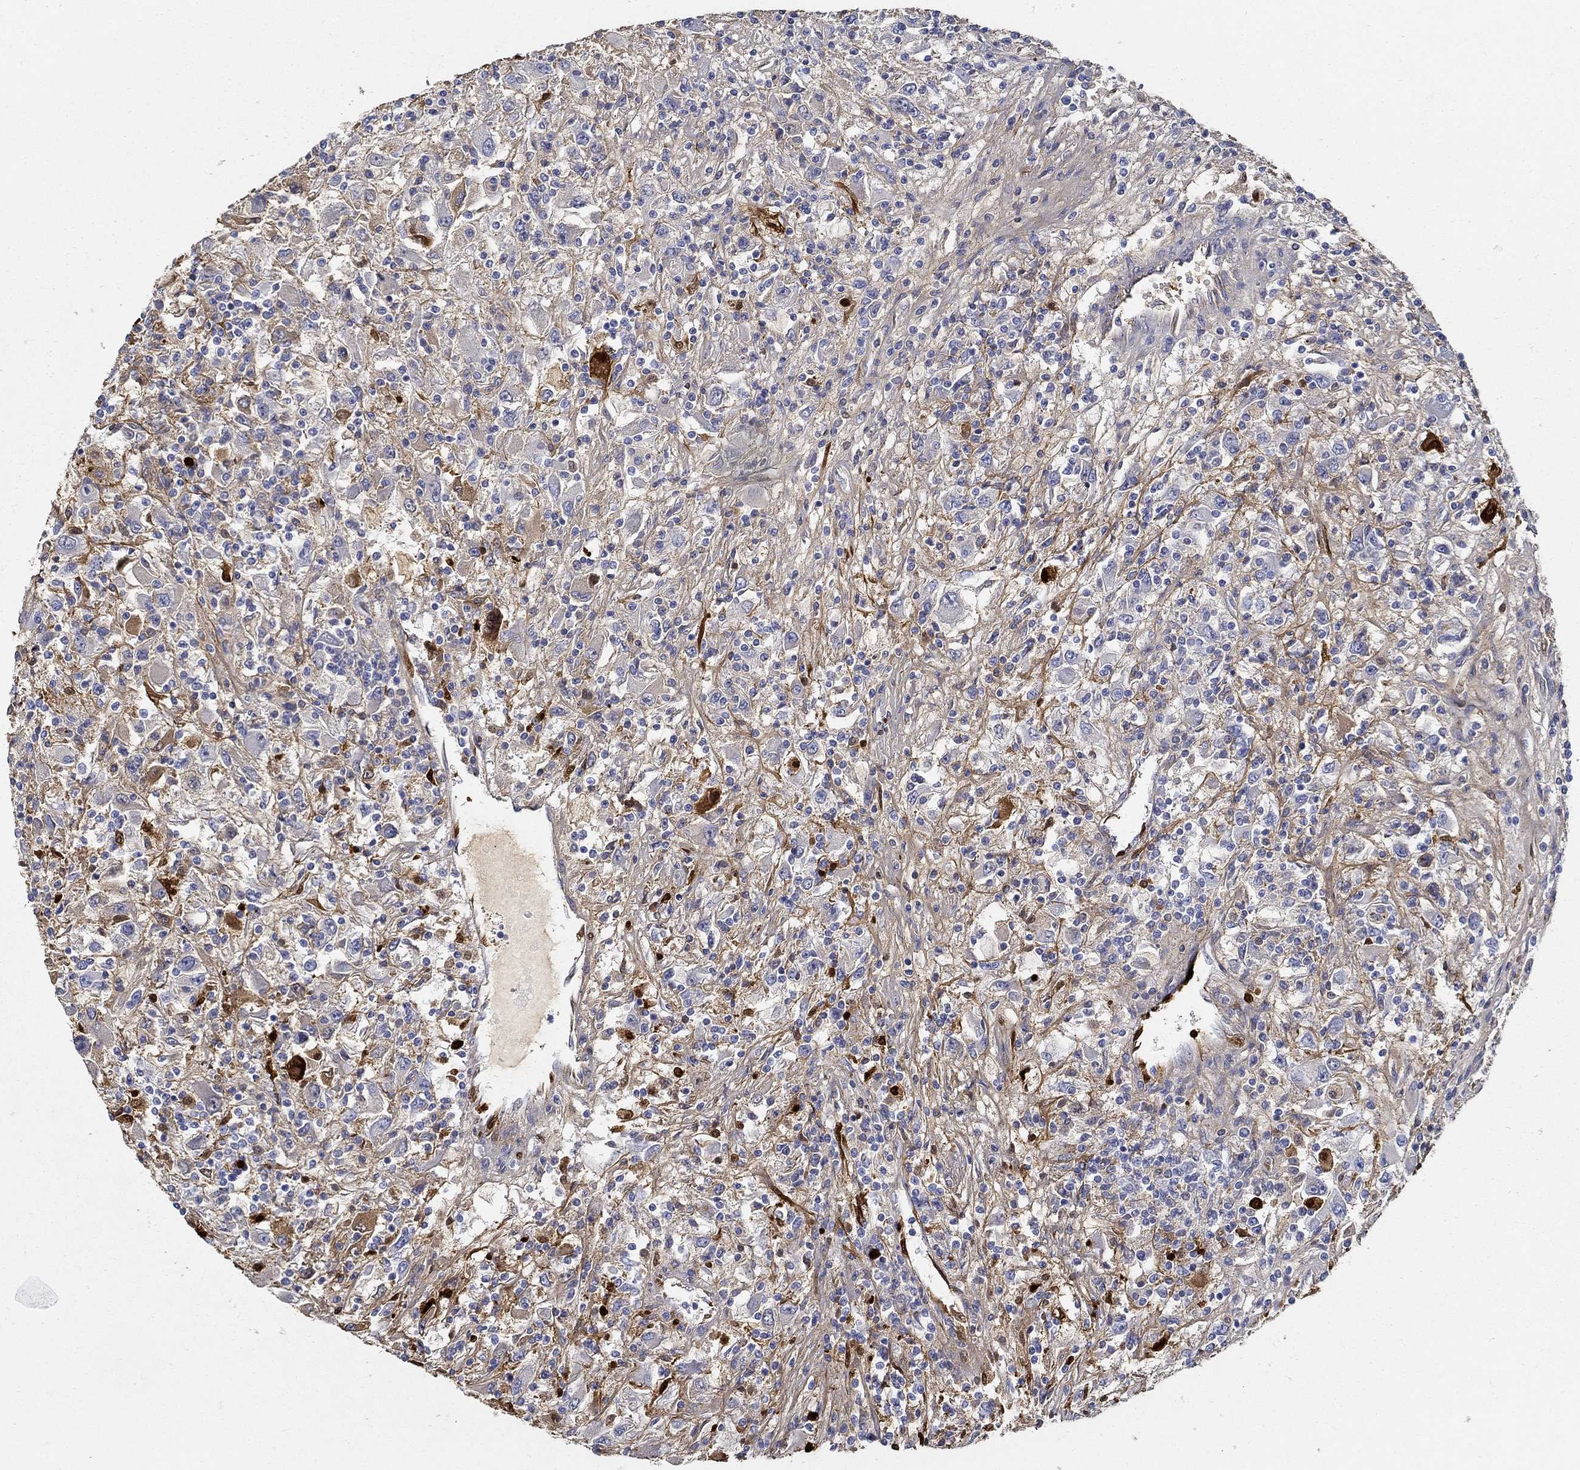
{"staining": {"intensity": "strong", "quantity": "<25%", "location": "cytoplasmic/membranous"}, "tissue": "renal cancer", "cell_type": "Tumor cells", "image_type": "cancer", "snomed": [{"axis": "morphology", "description": "Adenocarcinoma, NOS"}, {"axis": "topography", "description": "Kidney"}], "caption": "High-magnification brightfield microscopy of renal adenocarcinoma stained with DAB (brown) and counterstained with hematoxylin (blue). tumor cells exhibit strong cytoplasmic/membranous expression is present in approximately<25% of cells.", "gene": "TGFBI", "patient": {"sex": "female", "age": 67}}